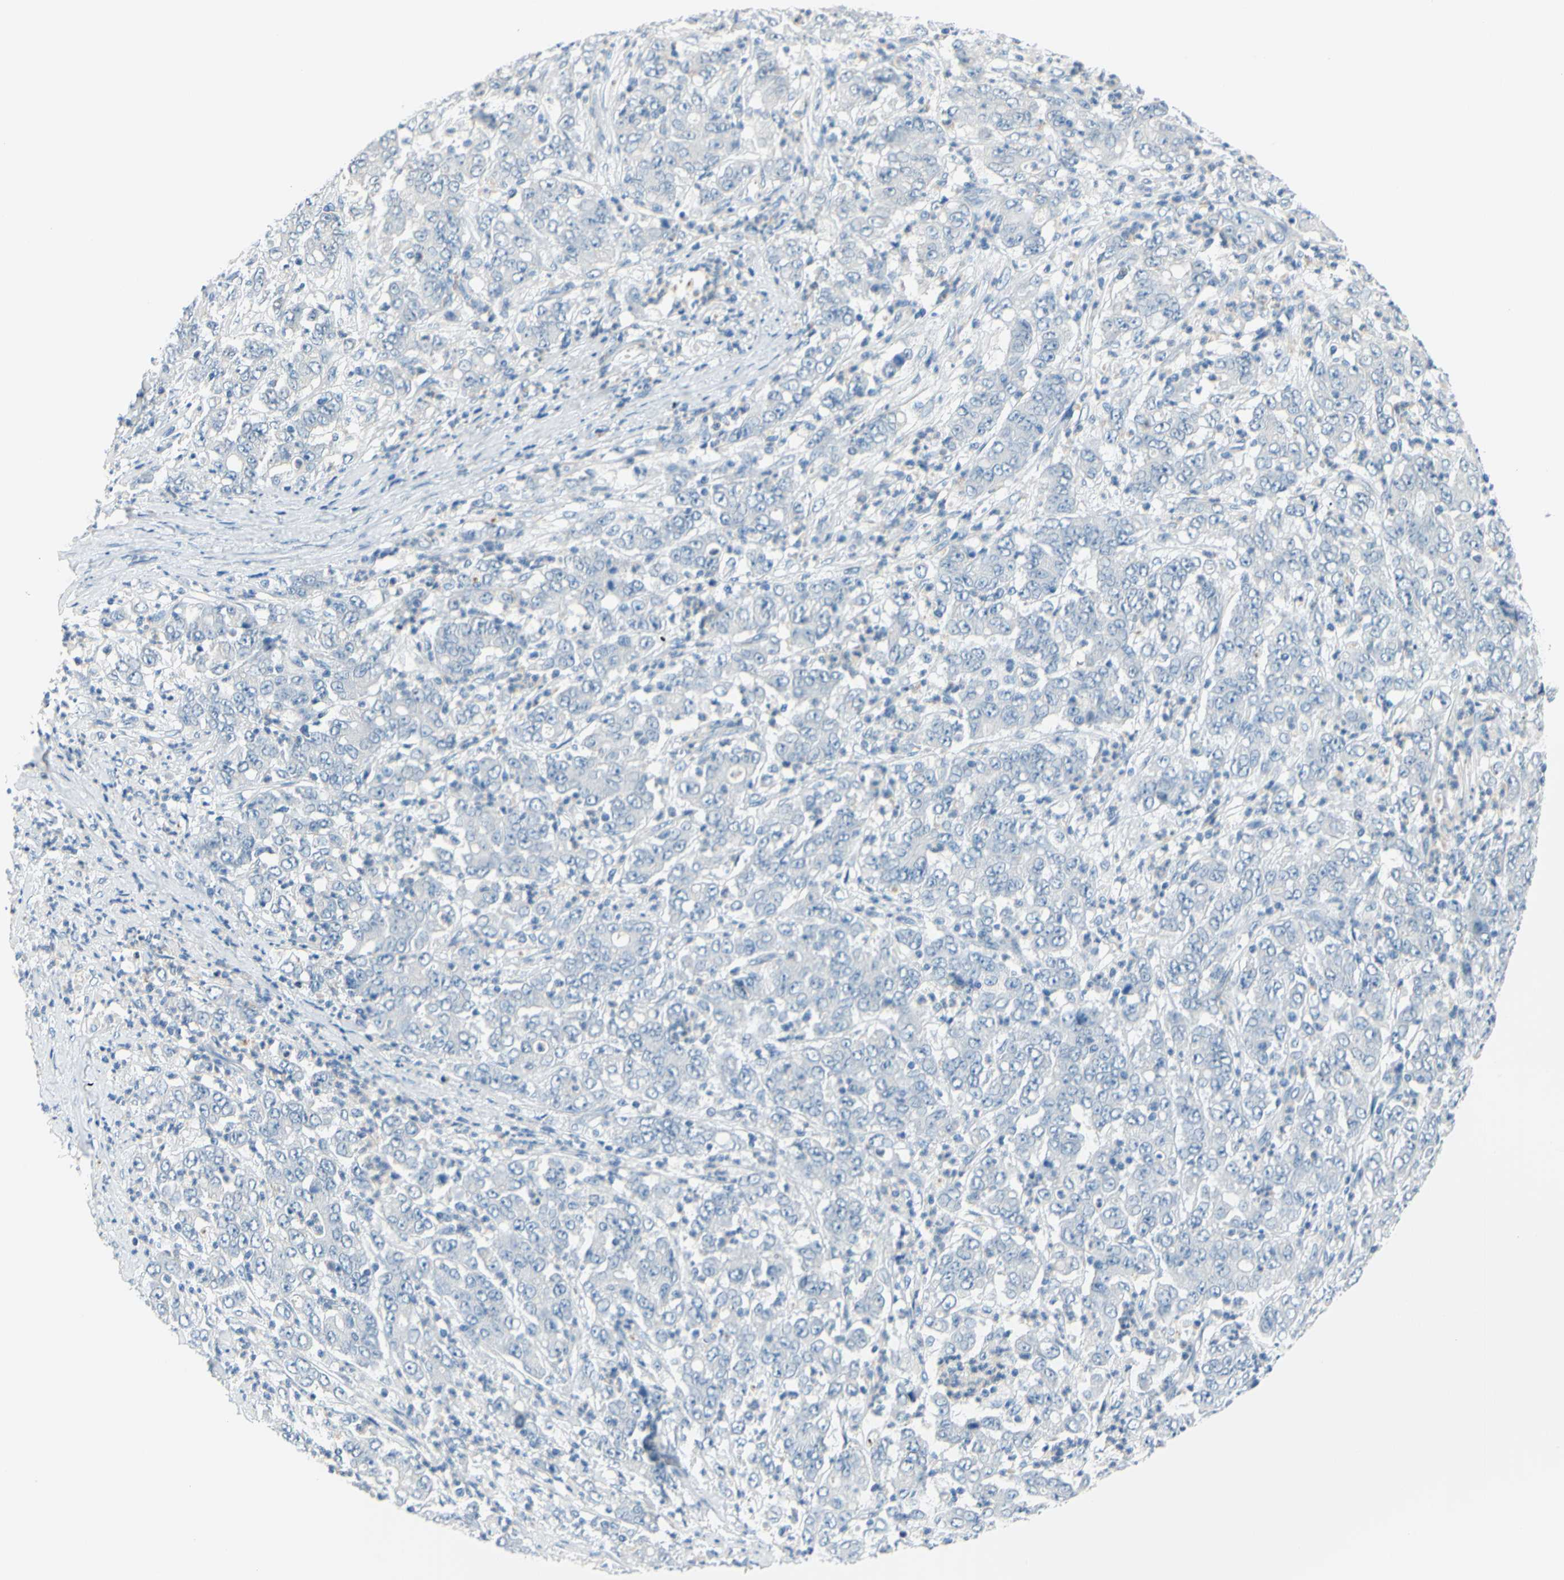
{"staining": {"intensity": "negative", "quantity": "none", "location": "none"}, "tissue": "stomach cancer", "cell_type": "Tumor cells", "image_type": "cancer", "snomed": [{"axis": "morphology", "description": "Adenocarcinoma, NOS"}, {"axis": "topography", "description": "Stomach, lower"}], "caption": "This histopathology image is of stomach cancer stained with immunohistochemistry (IHC) to label a protein in brown with the nuclei are counter-stained blue. There is no positivity in tumor cells.", "gene": "DCT", "patient": {"sex": "female", "age": 71}}